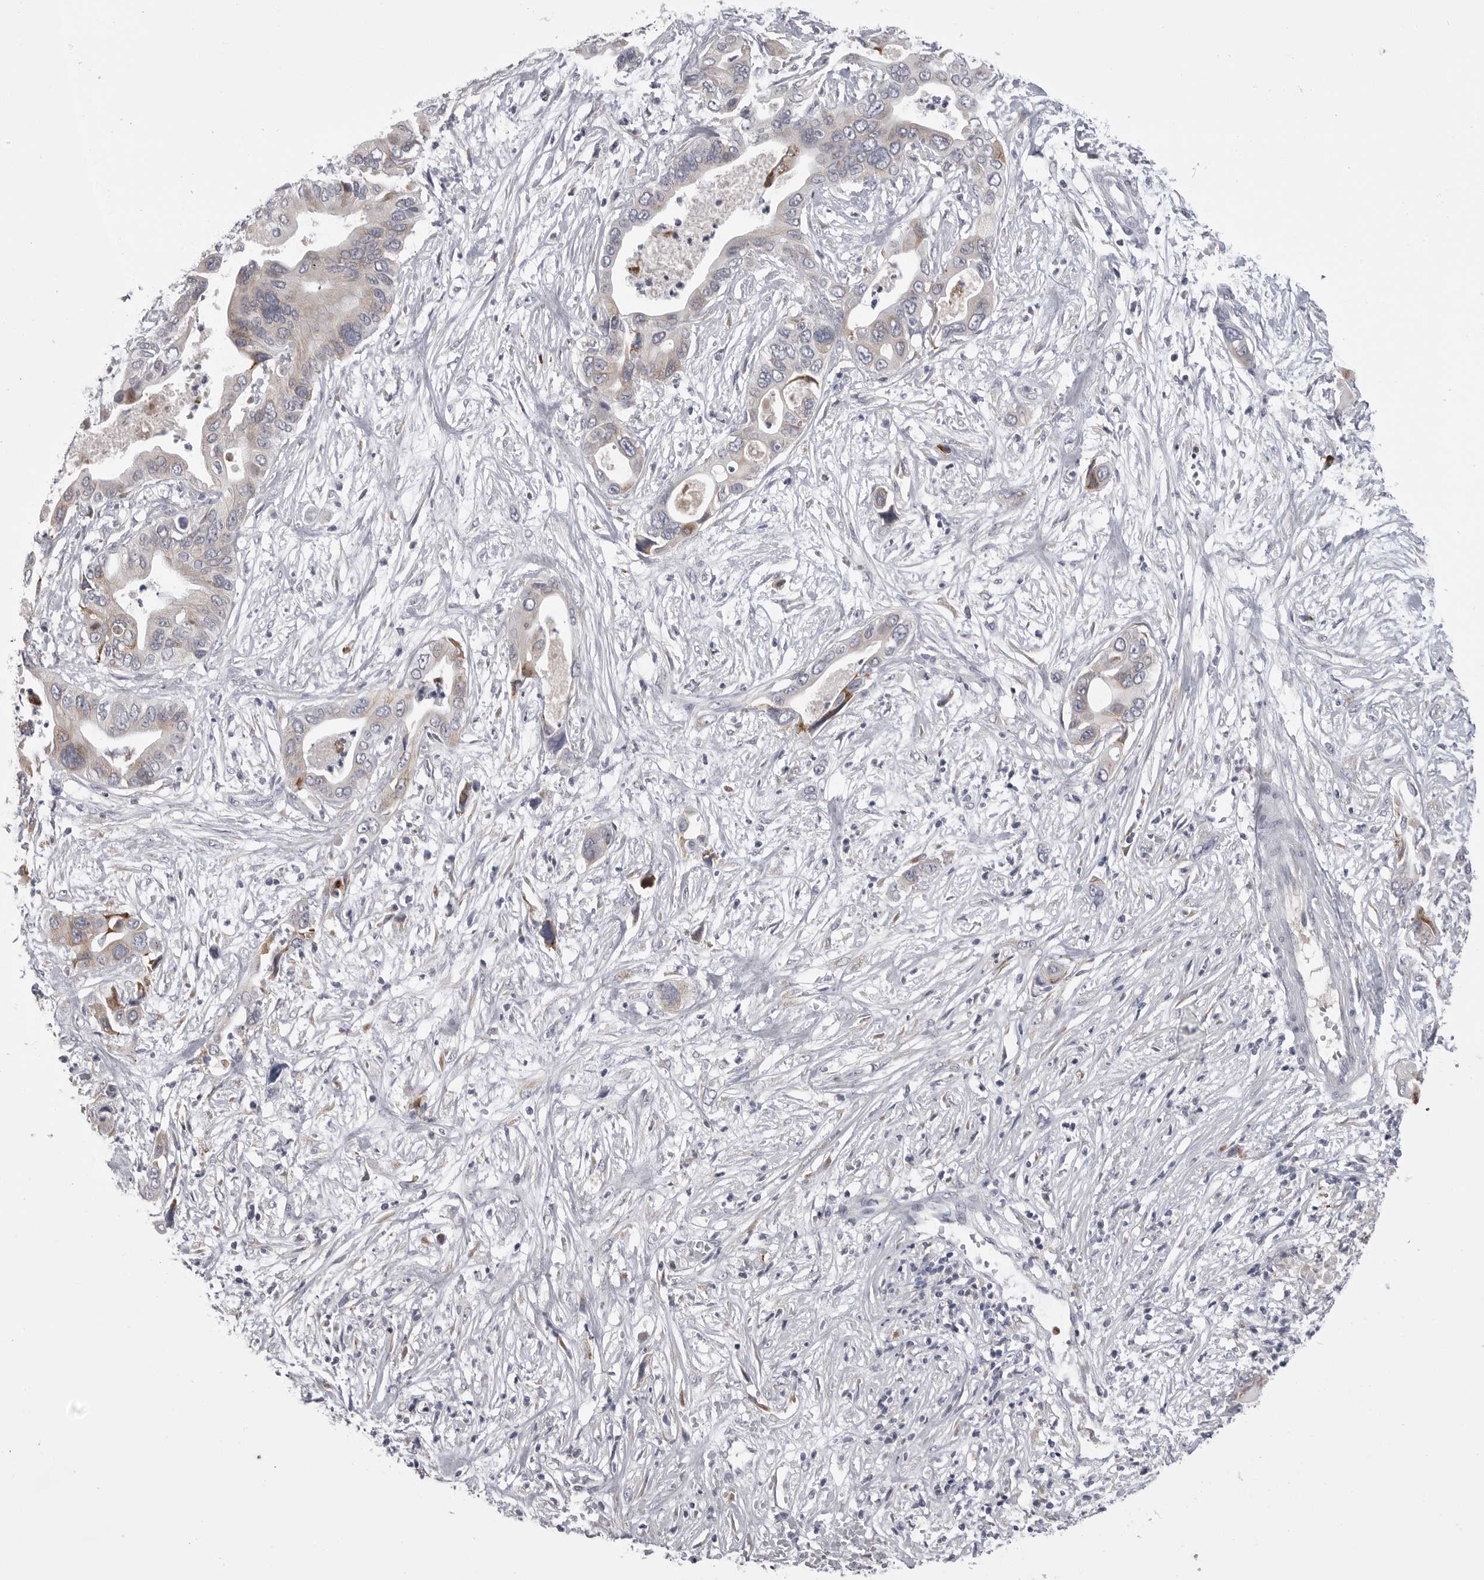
{"staining": {"intensity": "weak", "quantity": "<25%", "location": "cytoplasmic/membranous"}, "tissue": "pancreatic cancer", "cell_type": "Tumor cells", "image_type": "cancer", "snomed": [{"axis": "morphology", "description": "Adenocarcinoma, NOS"}, {"axis": "topography", "description": "Pancreas"}], "caption": "DAB immunohistochemical staining of pancreatic cancer (adenocarcinoma) exhibits no significant expression in tumor cells. The staining is performed using DAB (3,3'-diaminobenzidine) brown chromogen with nuclei counter-stained in using hematoxylin.", "gene": "FKBP2", "patient": {"sex": "male", "age": 66}}